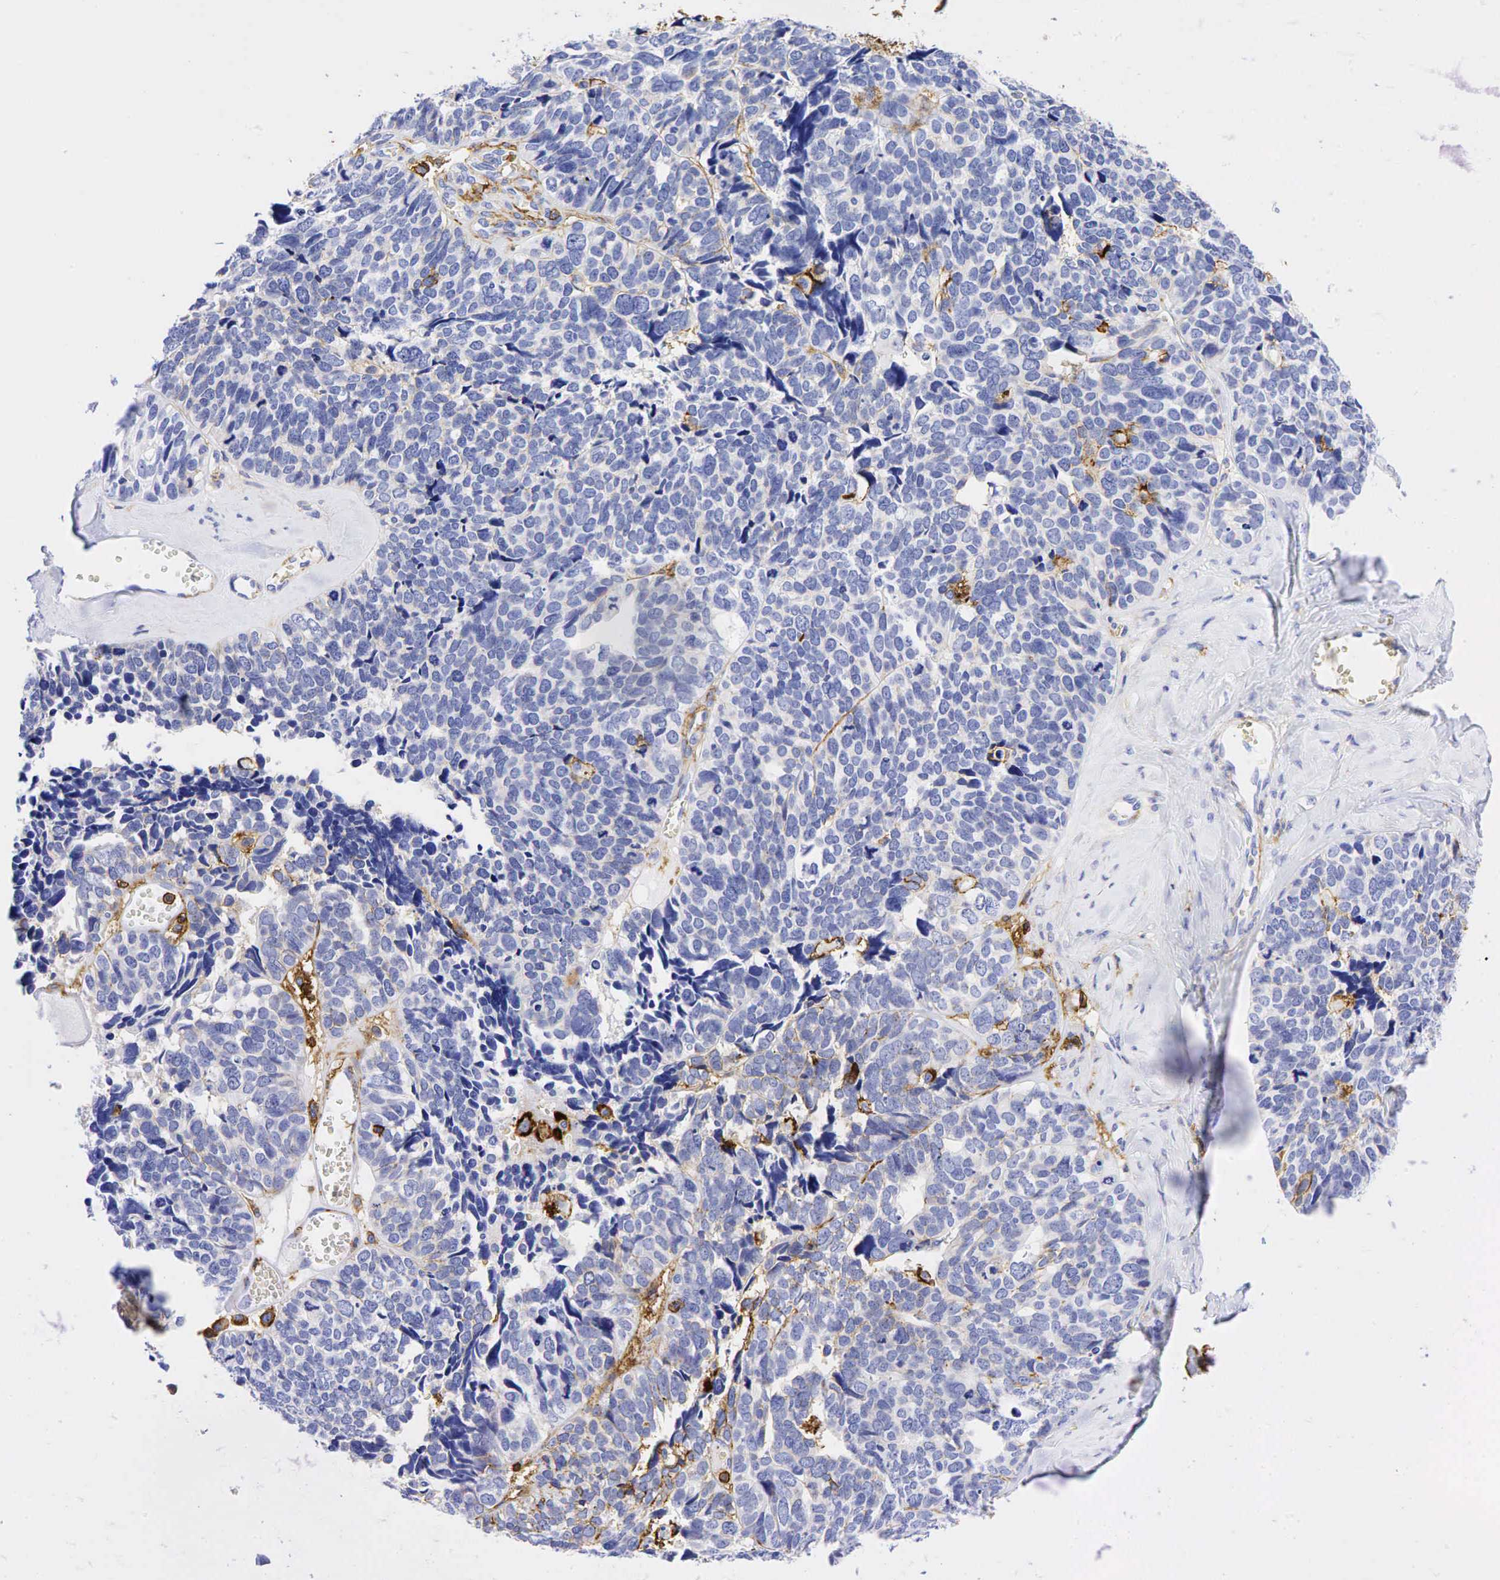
{"staining": {"intensity": "moderate", "quantity": "<25%", "location": "cytoplasmic/membranous"}, "tissue": "ovarian cancer", "cell_type": "Tumor cells", "image_type": "cancer", "snomed": [{"axis": "morphology", "description": "Cystadenocarcinoma, serous, NOS"}, {"axis": "topography", "description": "Ovary"}], "caption": "Immunohistochemical staining of human ovarian cancer reveals low levels of moderate cytoplasmic/membranous staining in about <25% of tumor cells. The staining was performed using DAB to visualize the protein expression in brown, while the nuclei were stained in blue with hematoxylin (Magnification: 20x).", "gene": "CD44", "patient": {"sex": "female", "age": 77}}